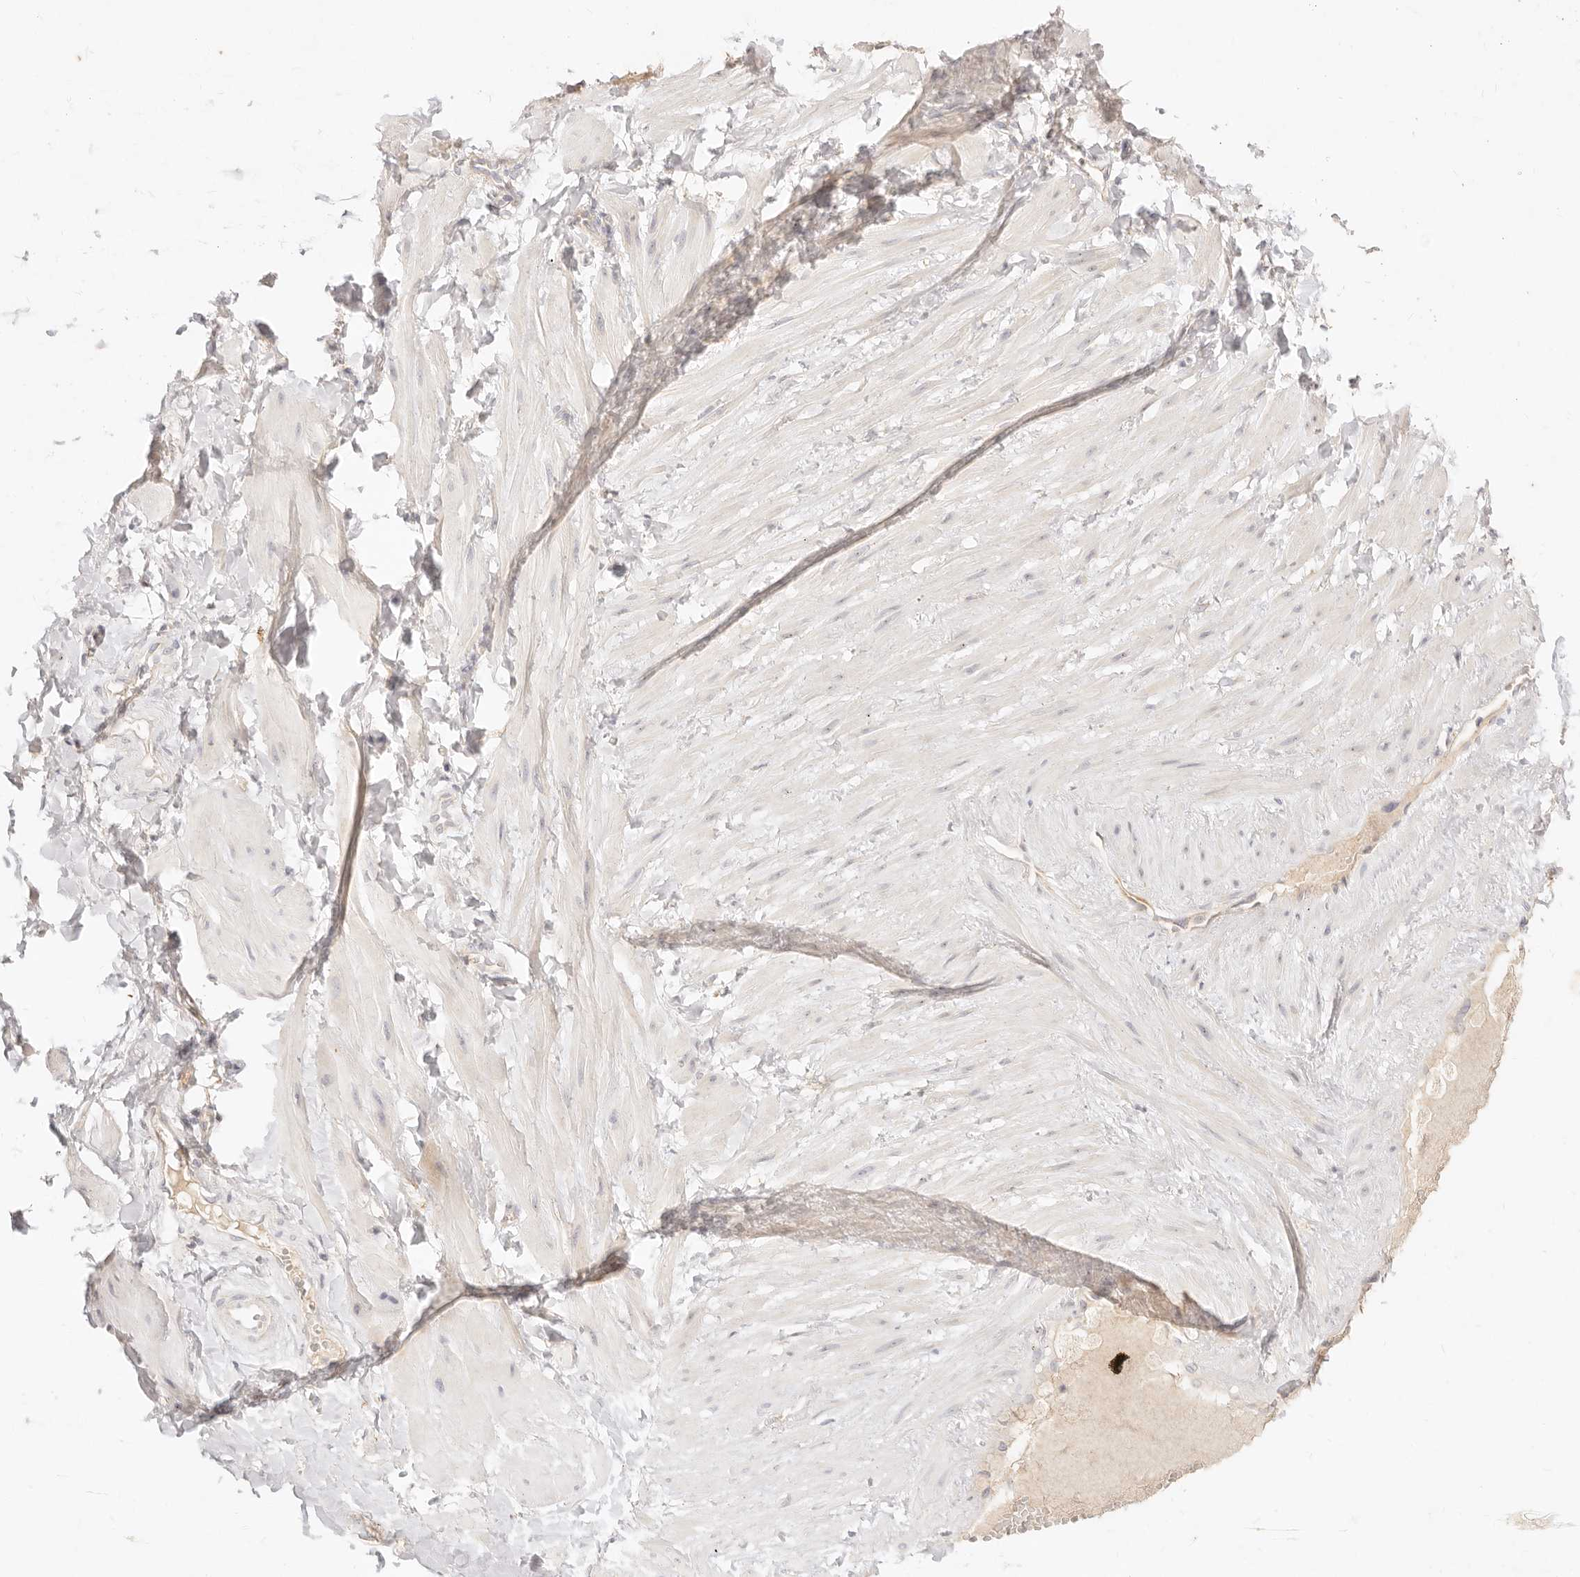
{"staining": {"intensity": "negative", "quantity": "none", "location": "none"}, "tissue": "soft tissue", "cell_type": "Fibroblasts", "image_type": "normal", "snomed": [{"axis": "morphology", "description": "Normal tissue, NOS"}, {"axis": "topography", "description": "Adipose tissue"}, {"axis": "topography", "description": "Vascular tissue"}, {"axis": "topography", "description": "Peripheral nerve tissue"}], "caption": "Immunohistochemistry photomicrograph of unremarkable soft tissue stained for a protein (brown), which displays no expression in fibroblasts.", "gene": "ACOX1", "patient": {"sex": "male", "age": 25}}